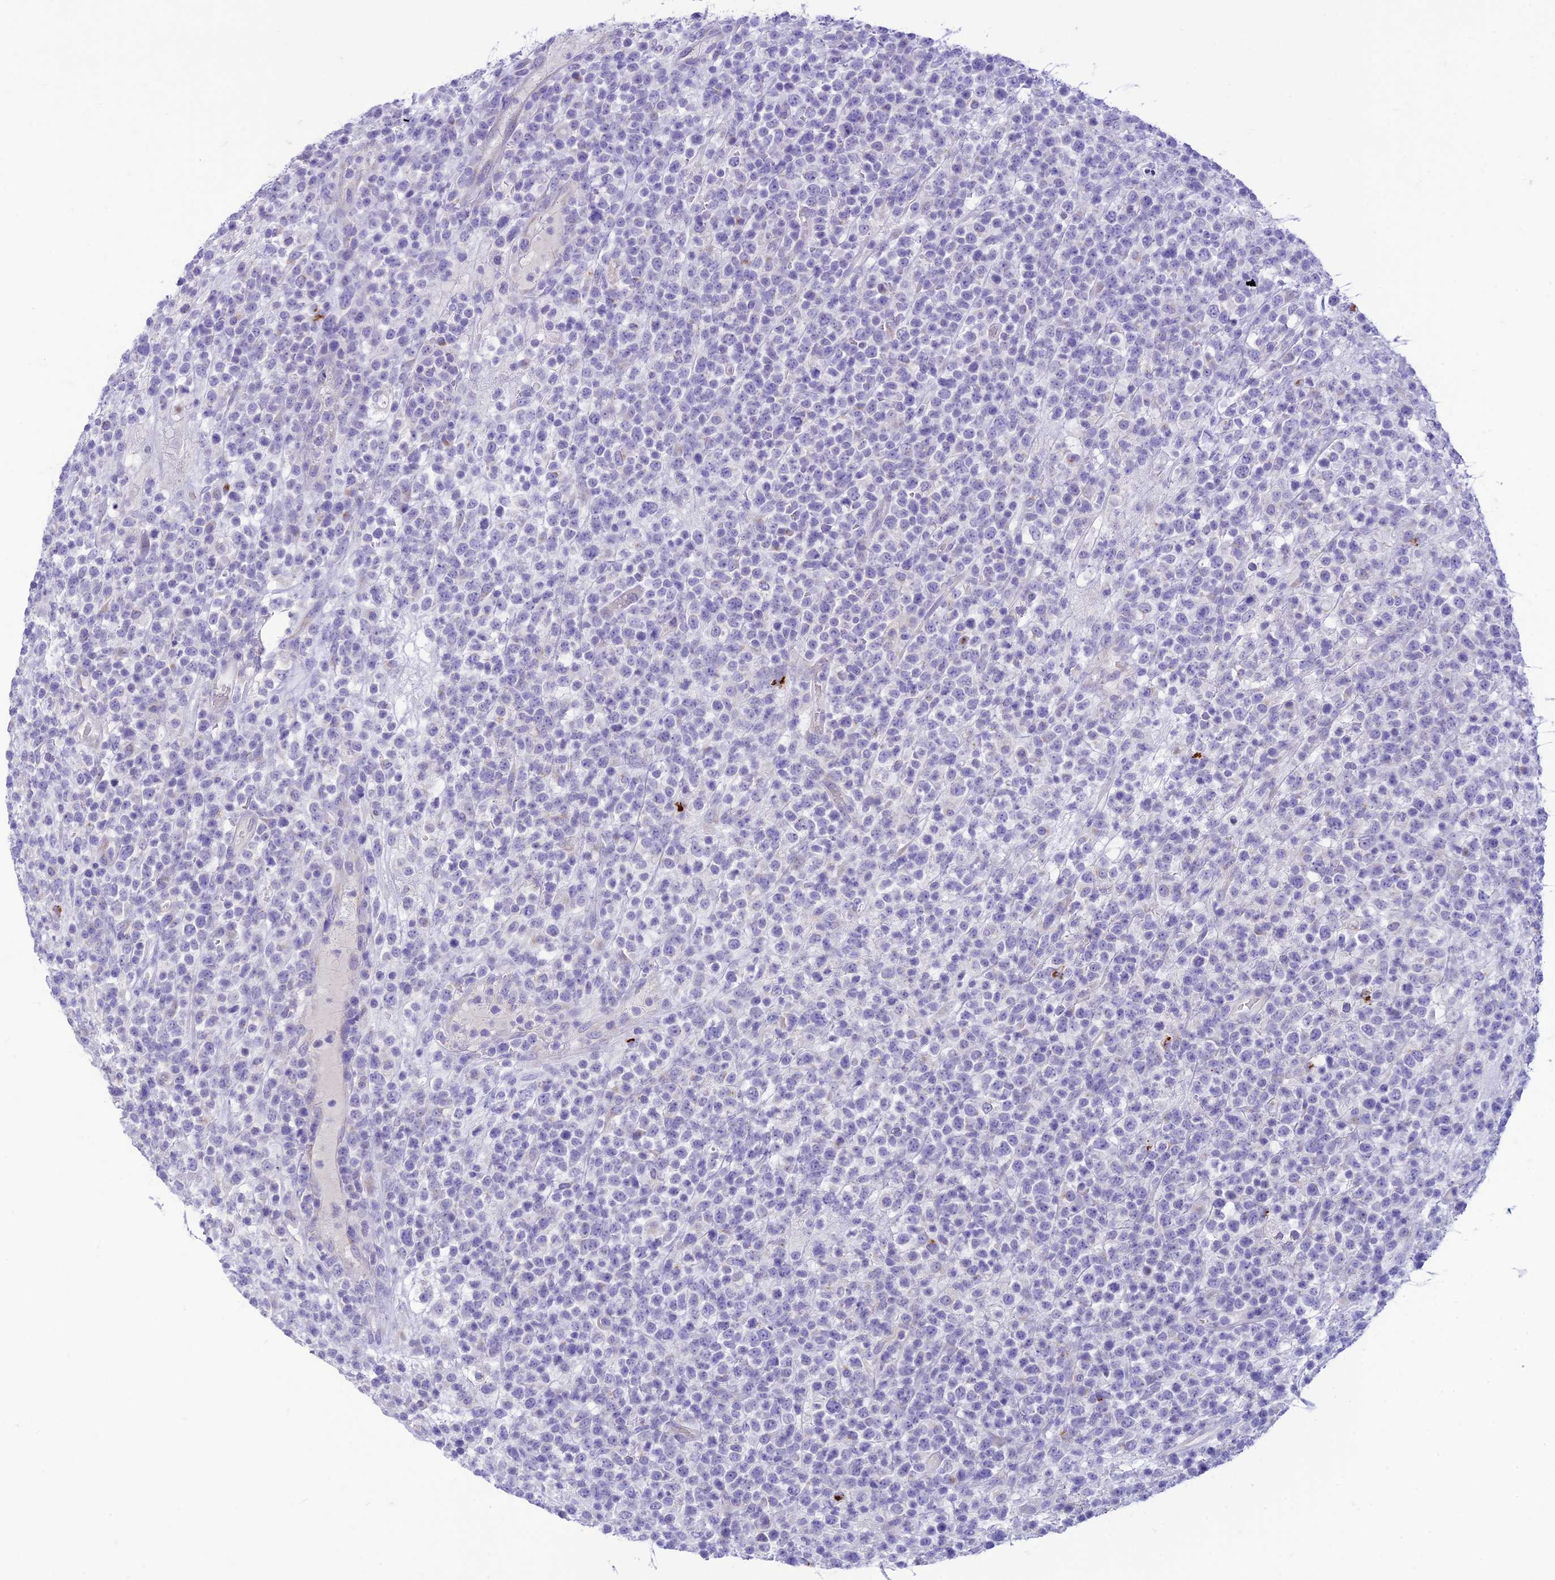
{"staining": {"intensity": "negative", "quantity": "none", "location": "none"}, "tissue": "lymphoma", "cell_type": "Tumor cells", "image_type": "cancer", "snomed": [{"axis": "morphology", "description": "Malignant lymphoma, non-Hodgkin's type, High grade"}, {"axis": "topography", "description": "Colon"}], "caption": "High magnification brightfield microscopy of lymphoma stained with DAB (3,3'-diaminobenzidine) (brown) and counterstained with hematoxylin (blue): tumor cells show no significant positivity.", "gene": "DHDH", "patient": {"sex": "female", "age": 53}}